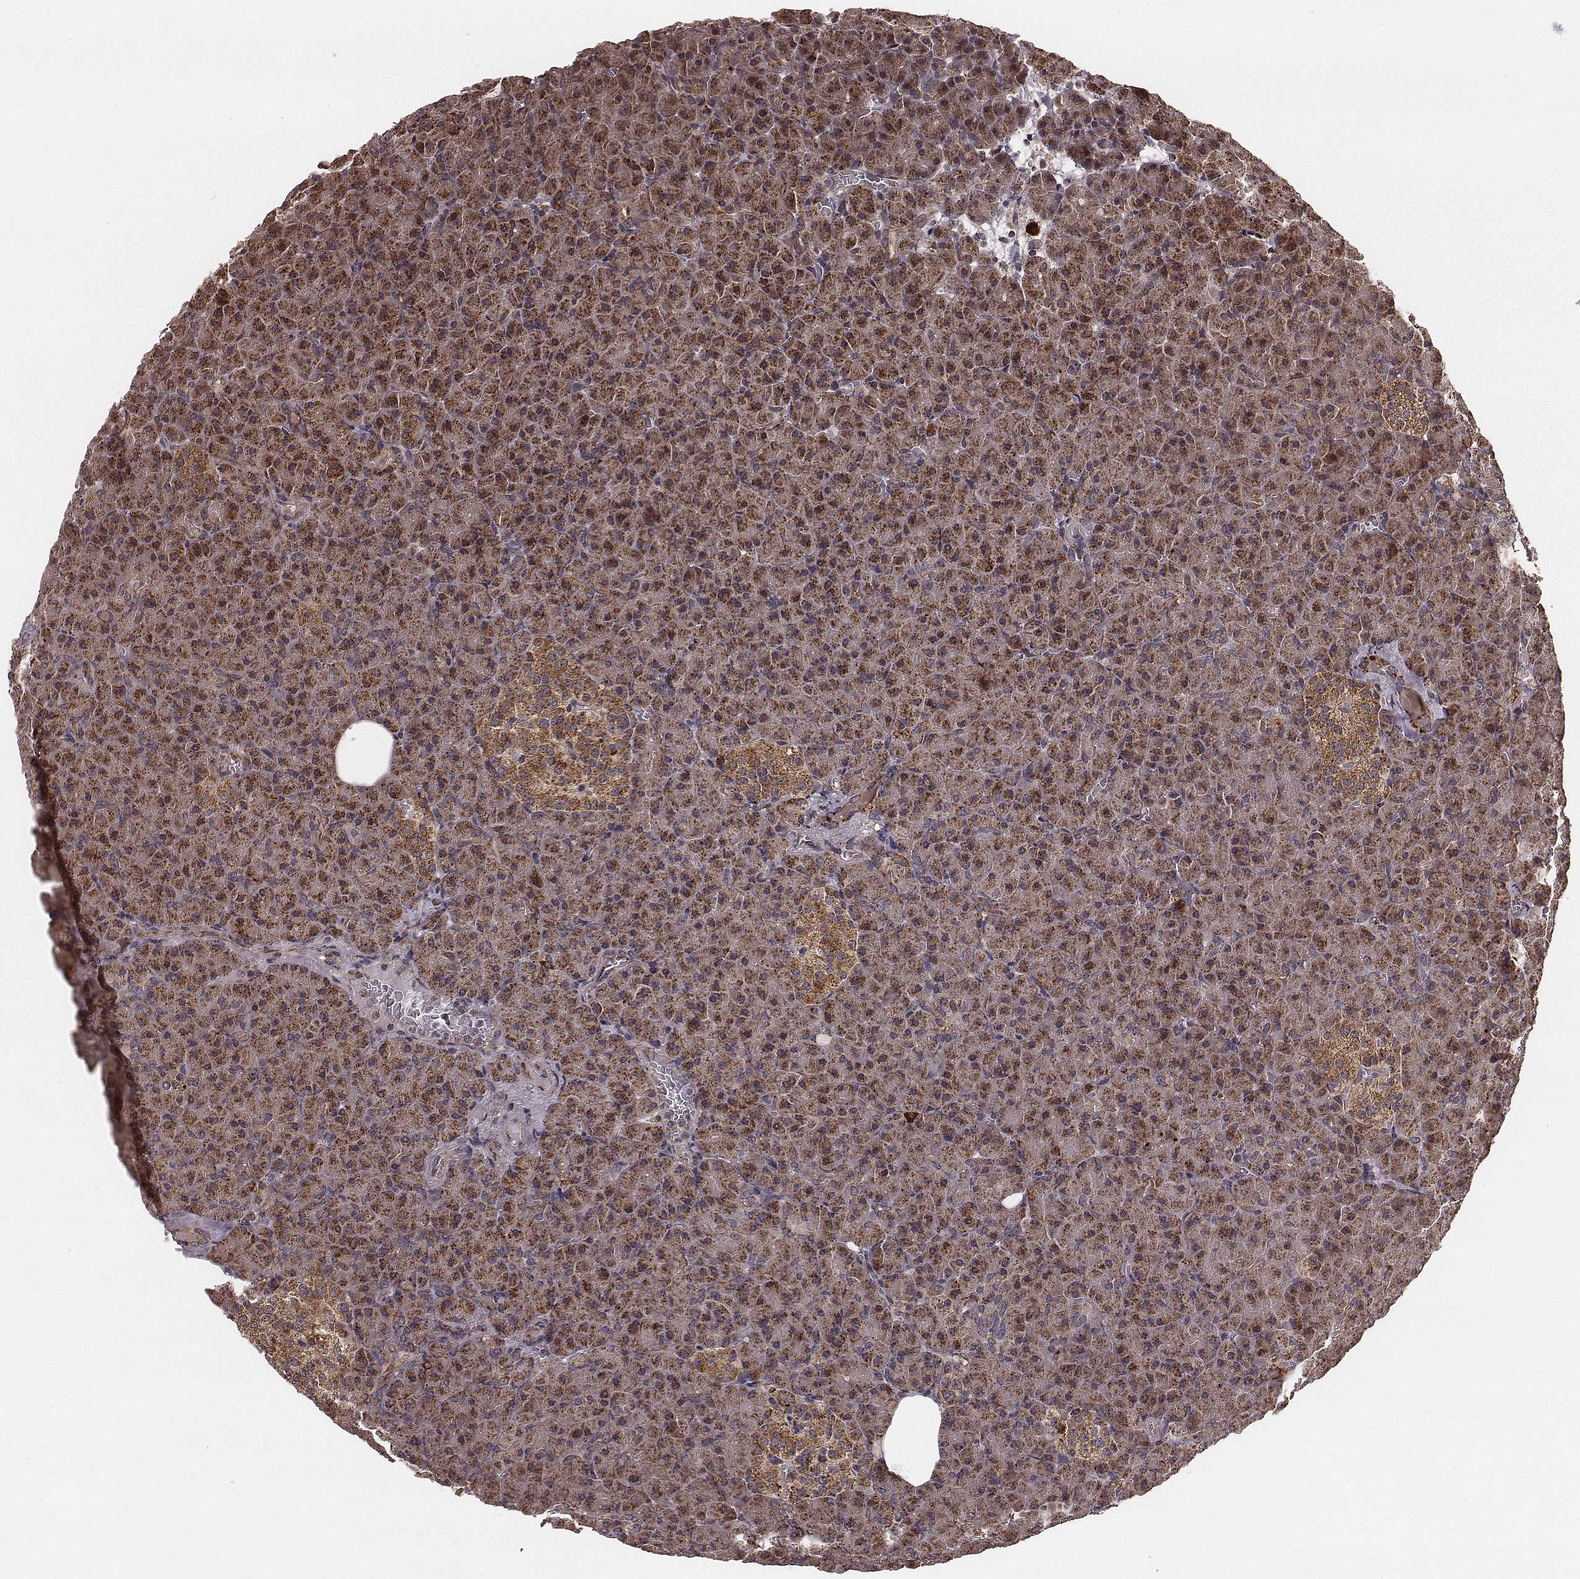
{"staining": {"intensity": "strong", "quantity": ">75%", "location": "cytoplasmic/membranous"}, "tissue": "pancreas", "cell_type": "Exocrine glandular cells", "image_type": "normal", "snomed": [{"axis": "morphology", "description": "Normal tissue, NOS"}, {"axis": "topography", "description": "Pancreas"}], "caption": "Pancreas was stained to show a protein in brown. There is high levels of strong cytoplasmic/membranous staining in approximately >75% of exocrine glandular cells.", "gene": "ZDHHC21", "patient": {"sex": "female", "age": 74}}